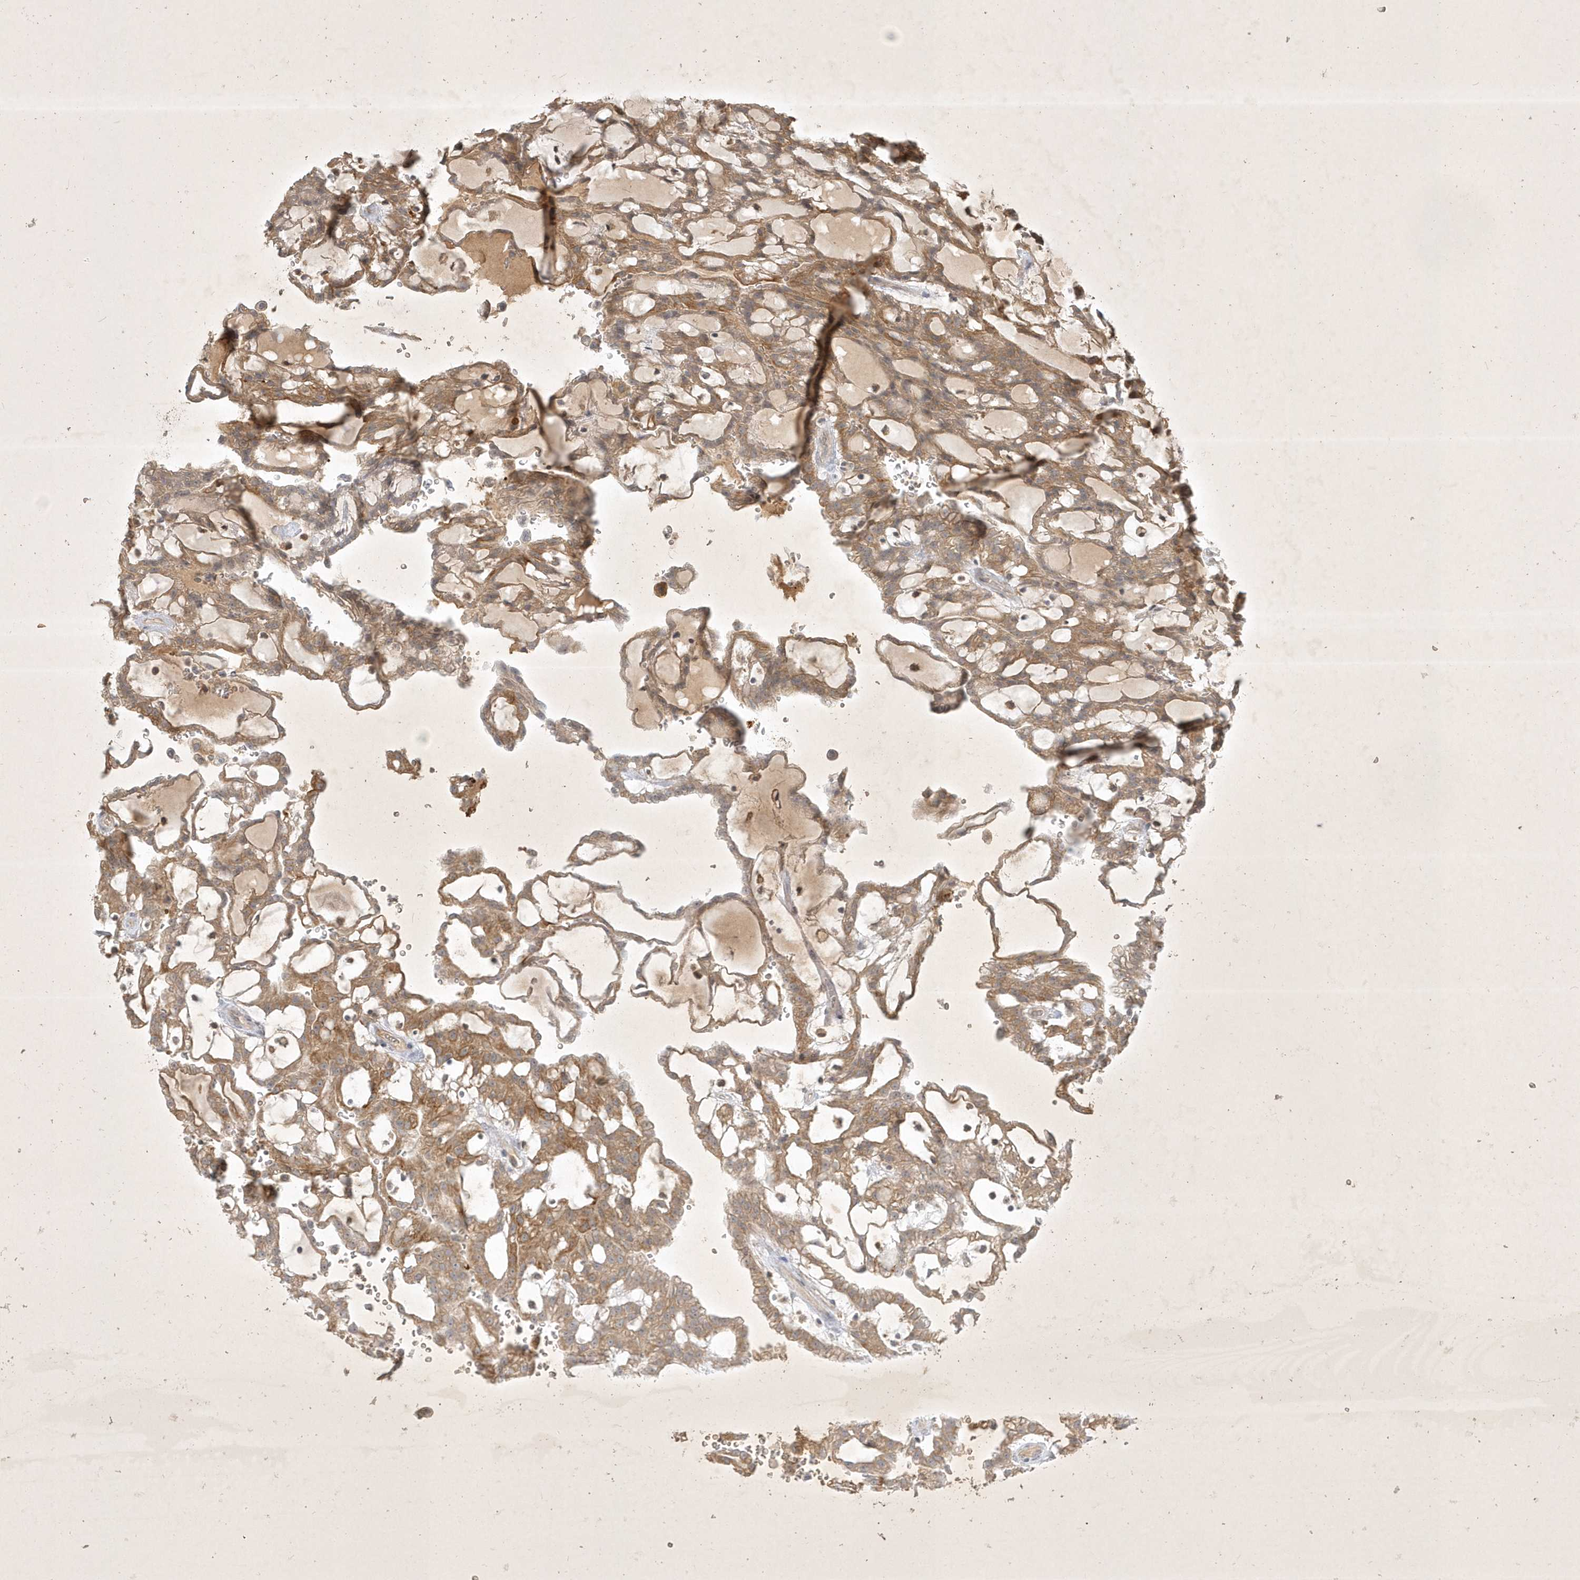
{"staining": {"intensity": "moderate", "quantity": ">75%", "location": "cytoplasmic/membranous"}, "tissue": "renal cancer", "cell_type": "Tumor cells", "image_type": "cancer", "snomed": [{"axis": "morphology", "description": "Adenocarcinoma, NOS"}, {"axis": "topography", "description": "Kidney"}], "caption": "IHC histopathology image of neoplastic tissue: renal cancer stained using immunohistochemistry shows medium levels of moderate protein expression localized specifically in the cytoplasmic/membranous of tumor cells, appearing as a cytoplasmic/membranous brown color.", "gene": "BOD1", "patient": {"sex": "male", "age": 63}}